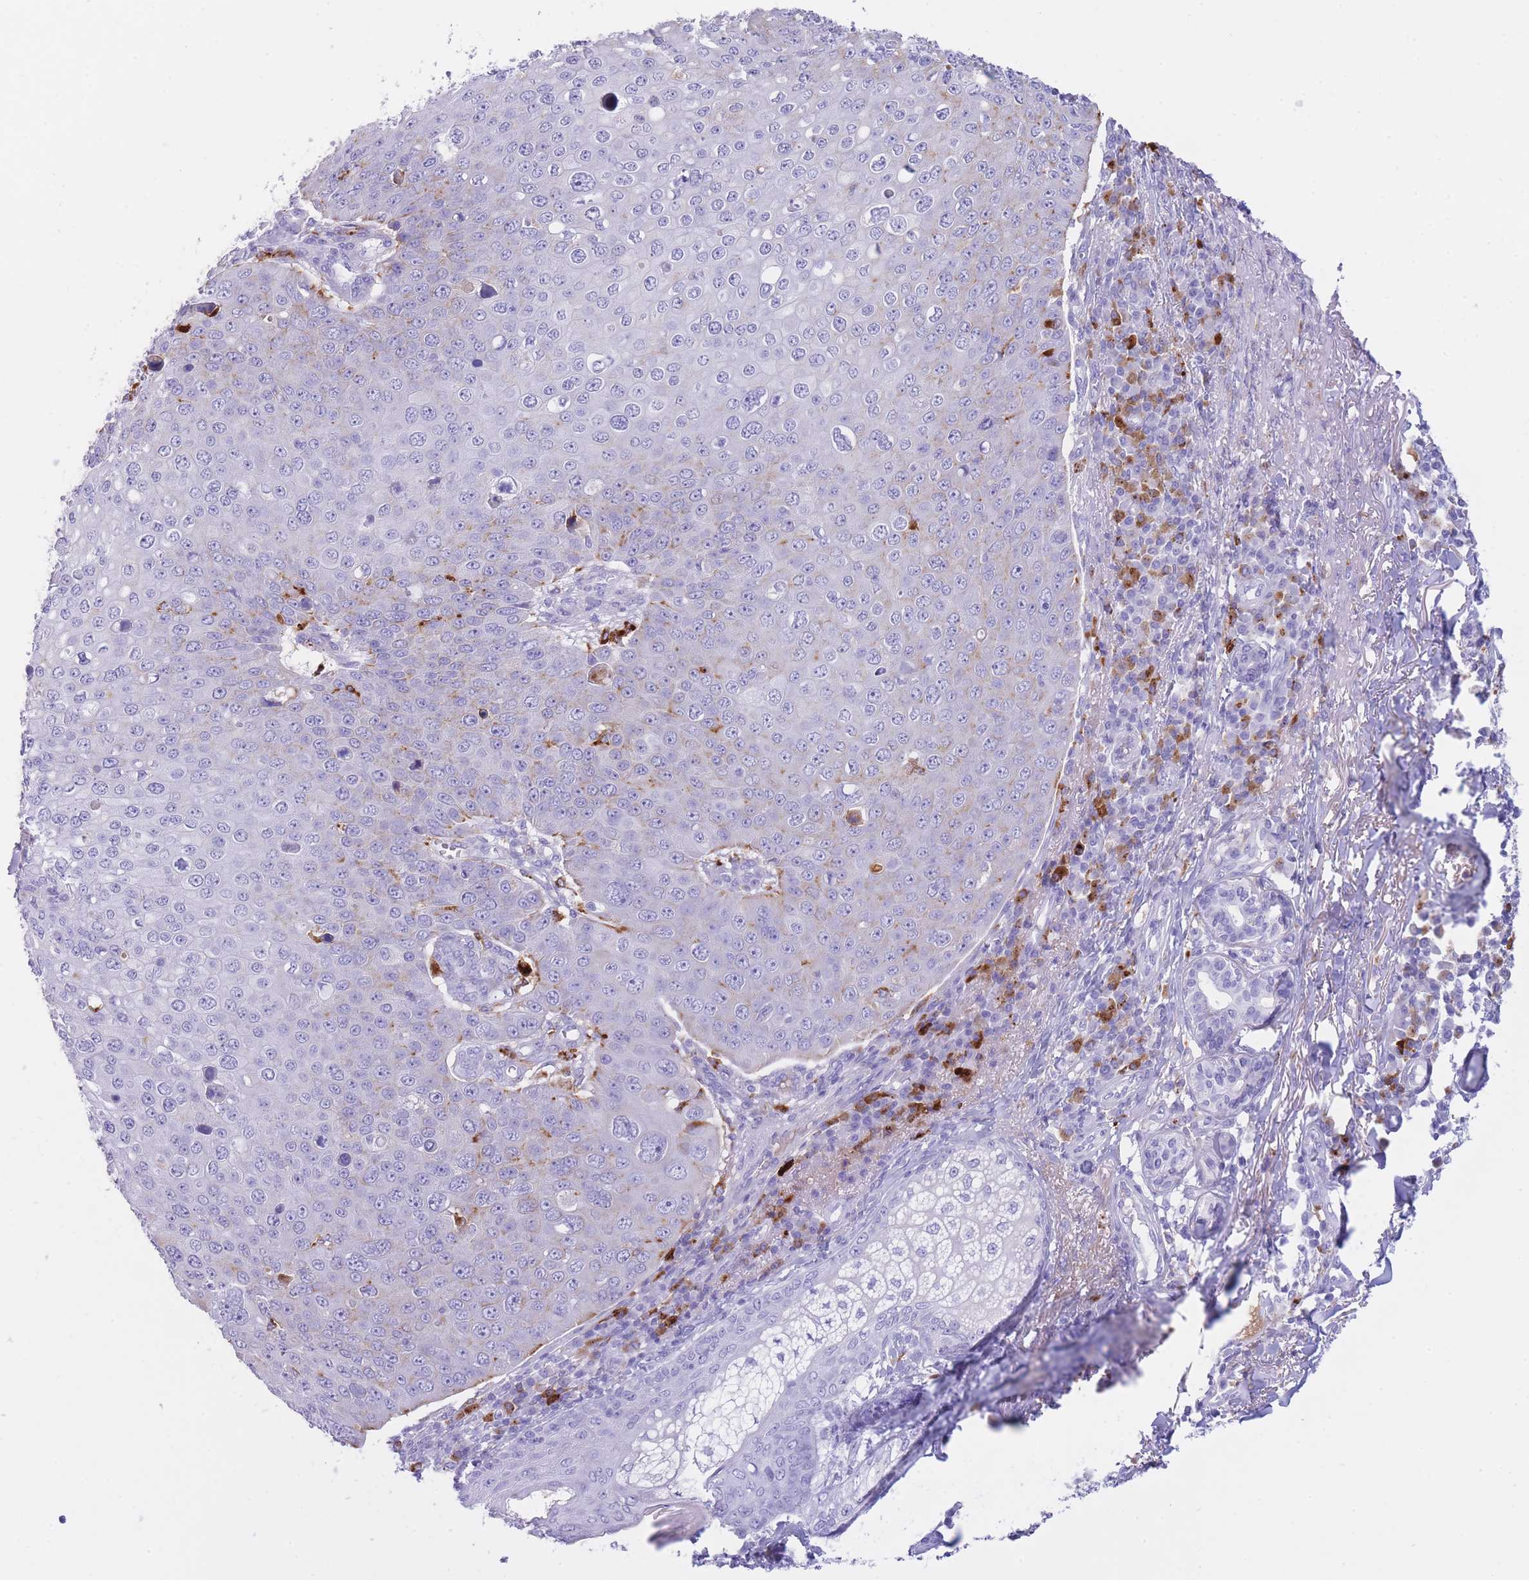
{"staining": {"intensity": "weak", "quantity": "<25%", "location": "cytoplasmic/membranous"}, "tissue": "skin cancer", "cell_type": "Tumor cells", "image_type": "cancer", "snomed": [{"axis": "morphology", "description": "Squamous cell carcinoma, NOS"}, {"axis": "topography", "description": "Skin"}], "caption": "Tumor cells are negative for protein expression in human squamous cell carcinoma (skin).", "gene": "PLBD1", "patient": {"sex": "male", "age": 71}}